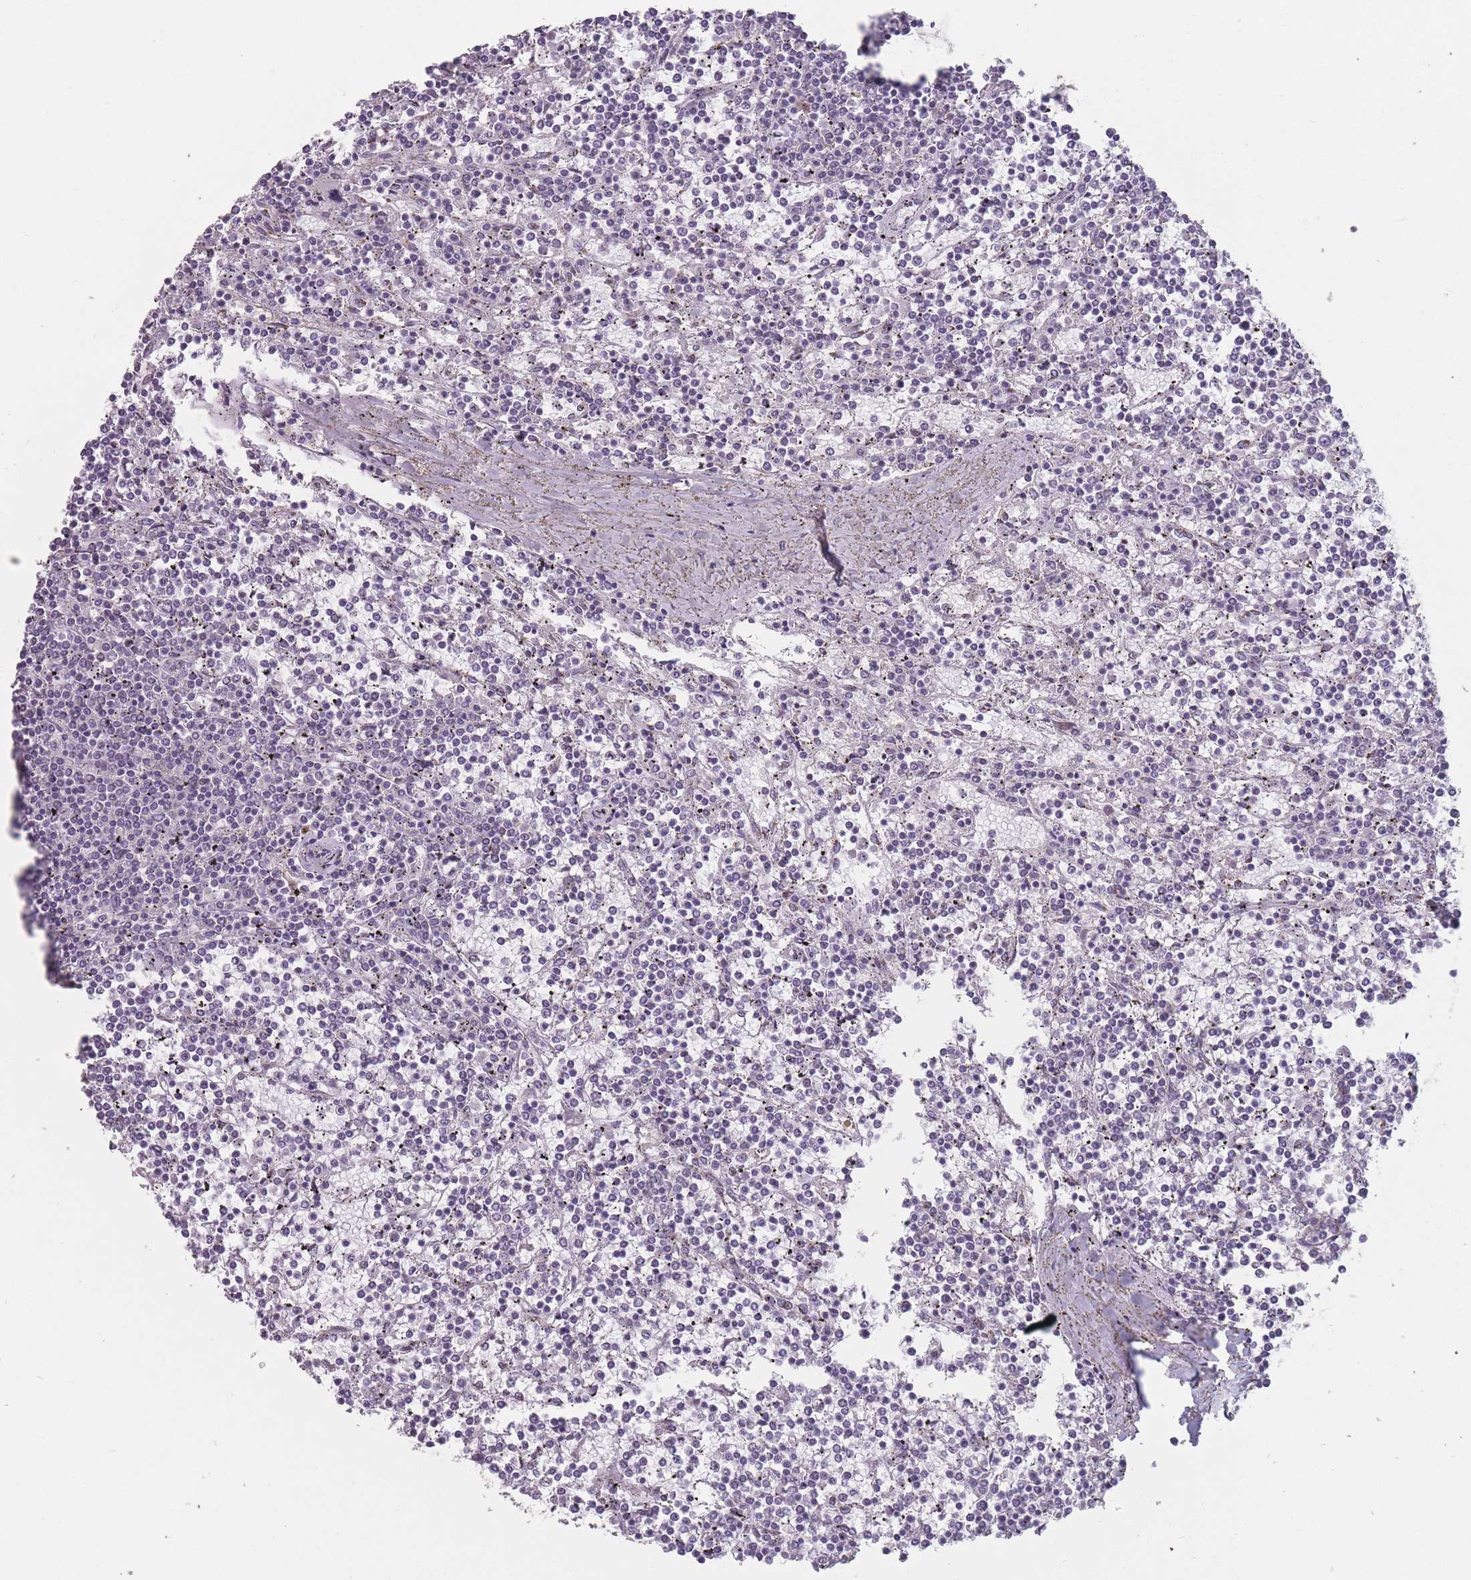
{"staining": {"intensity": "negative", "quantity": "none", "location": "none"}, "tissue": "lymphoma", "cell_type": "Tumor cells", "image_type": "cancer", "snomed": [{"axis": "morphology", "description": "Malignant lymphoma, non-Hodgkin's type, Low grade"}, {"axis": "topography", "description": "Spleen"}], "caption": "High magnification brightfield microscopy of lymphoma stained with DAB (brown) and counterstained with hematoxylin (blue): tumor cells show no significant staining.", "gene": "AKAIN1", "patient": {"sex": "female", "age": 19}}